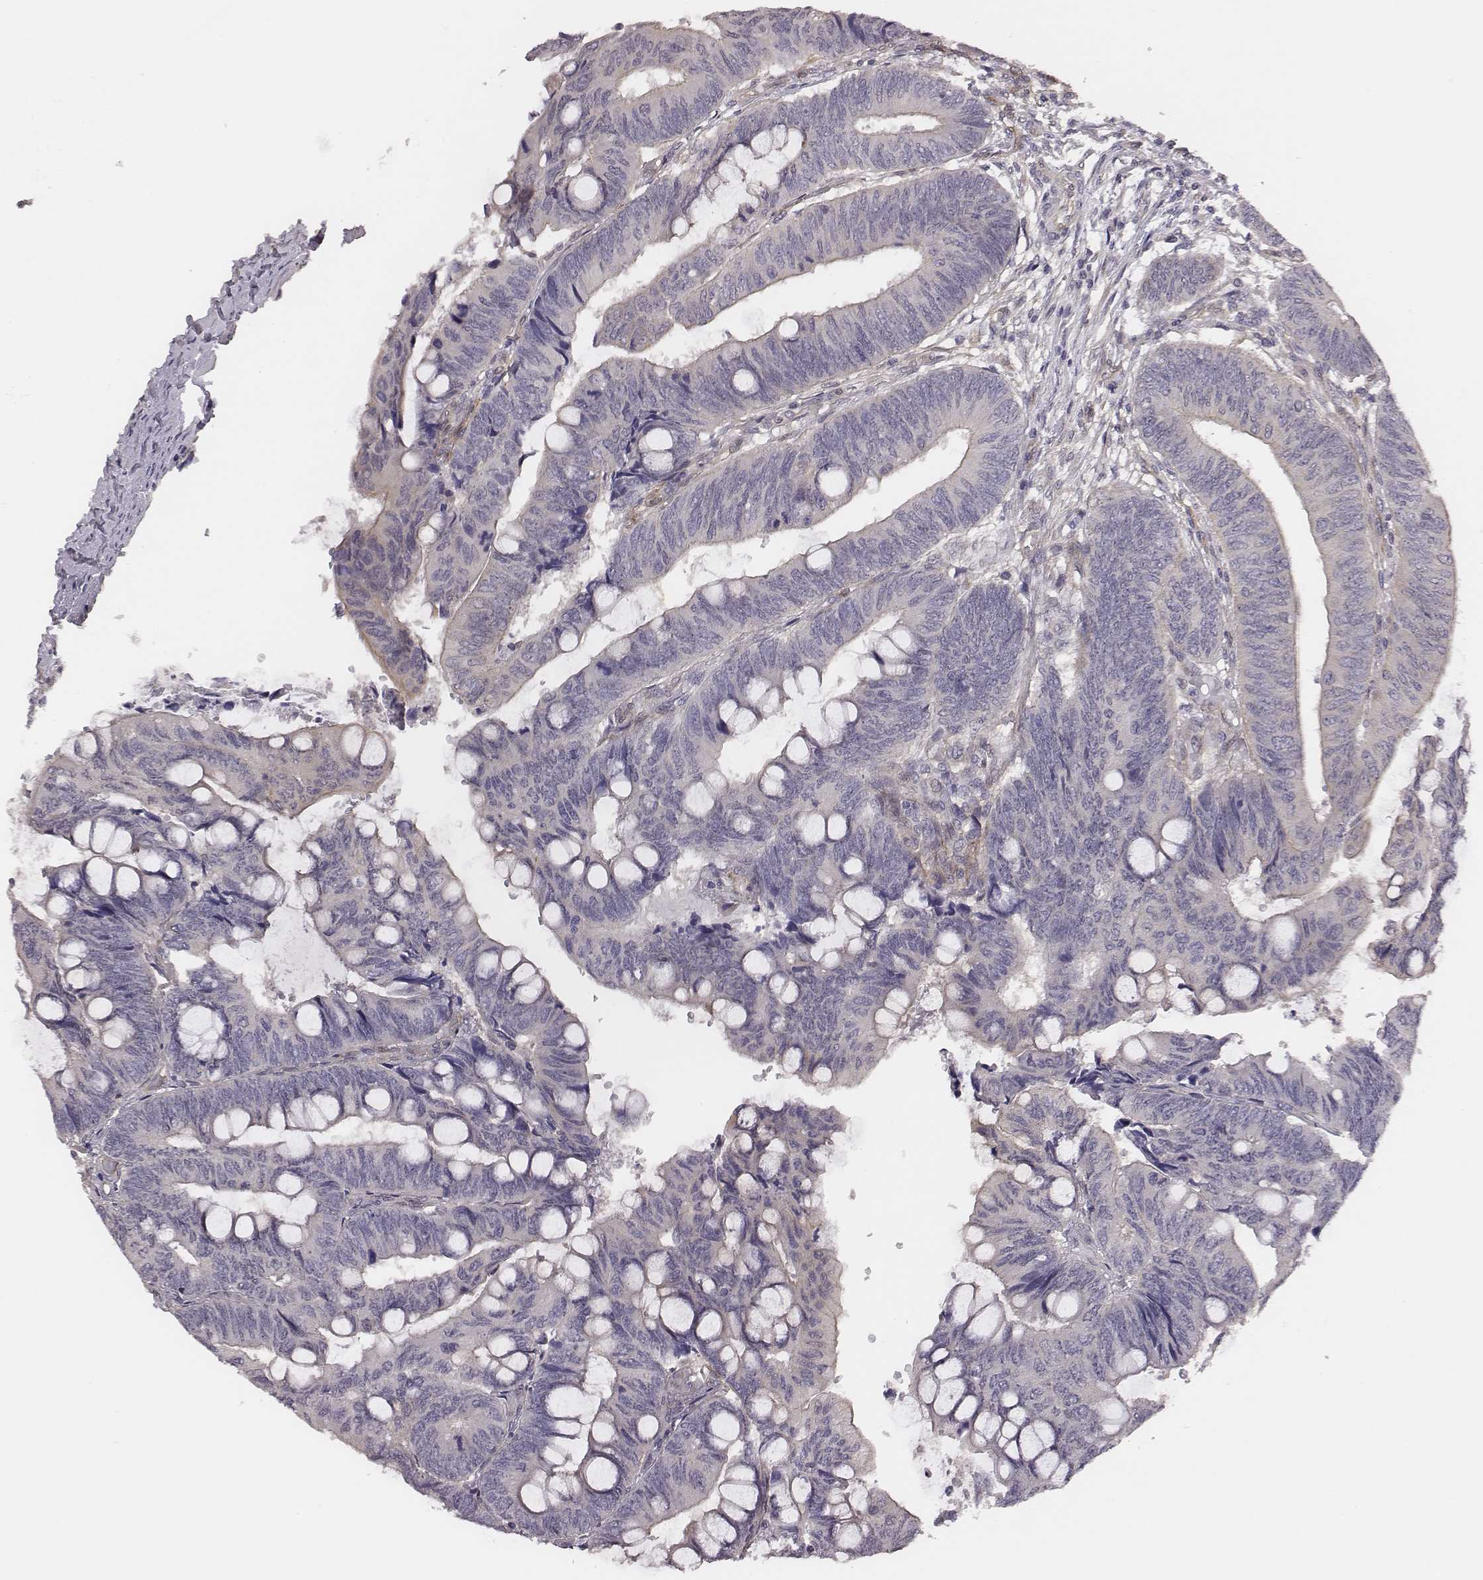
{"staining": {"intensity": "negative", "quantity": "none", "location": "none"}, "tissue": "colorectal cancer", "cell_type": "Tumor cells", "image_type": "cancer", "snomed": [{"axis": "morphology", "description": "Normal tissue, NOS"}, {"axis": "morphology", "description": "Adenocarcinoma, NOS"}, {"axis": "topography", "description": "Rectum"}], "caption": "Immunohistochemistry (IHC) micrograph of colorectal adenocarcinoma stained for a protein (brown), which displays no positivity in tumor cells. (Brightfield microscopy of DAB (3,3'-diaminobenzidine) immunohistochemistry (IHC) at high magnification).", "gene": "SCARF1", "patient": {"sex": "male", "age": 92}}